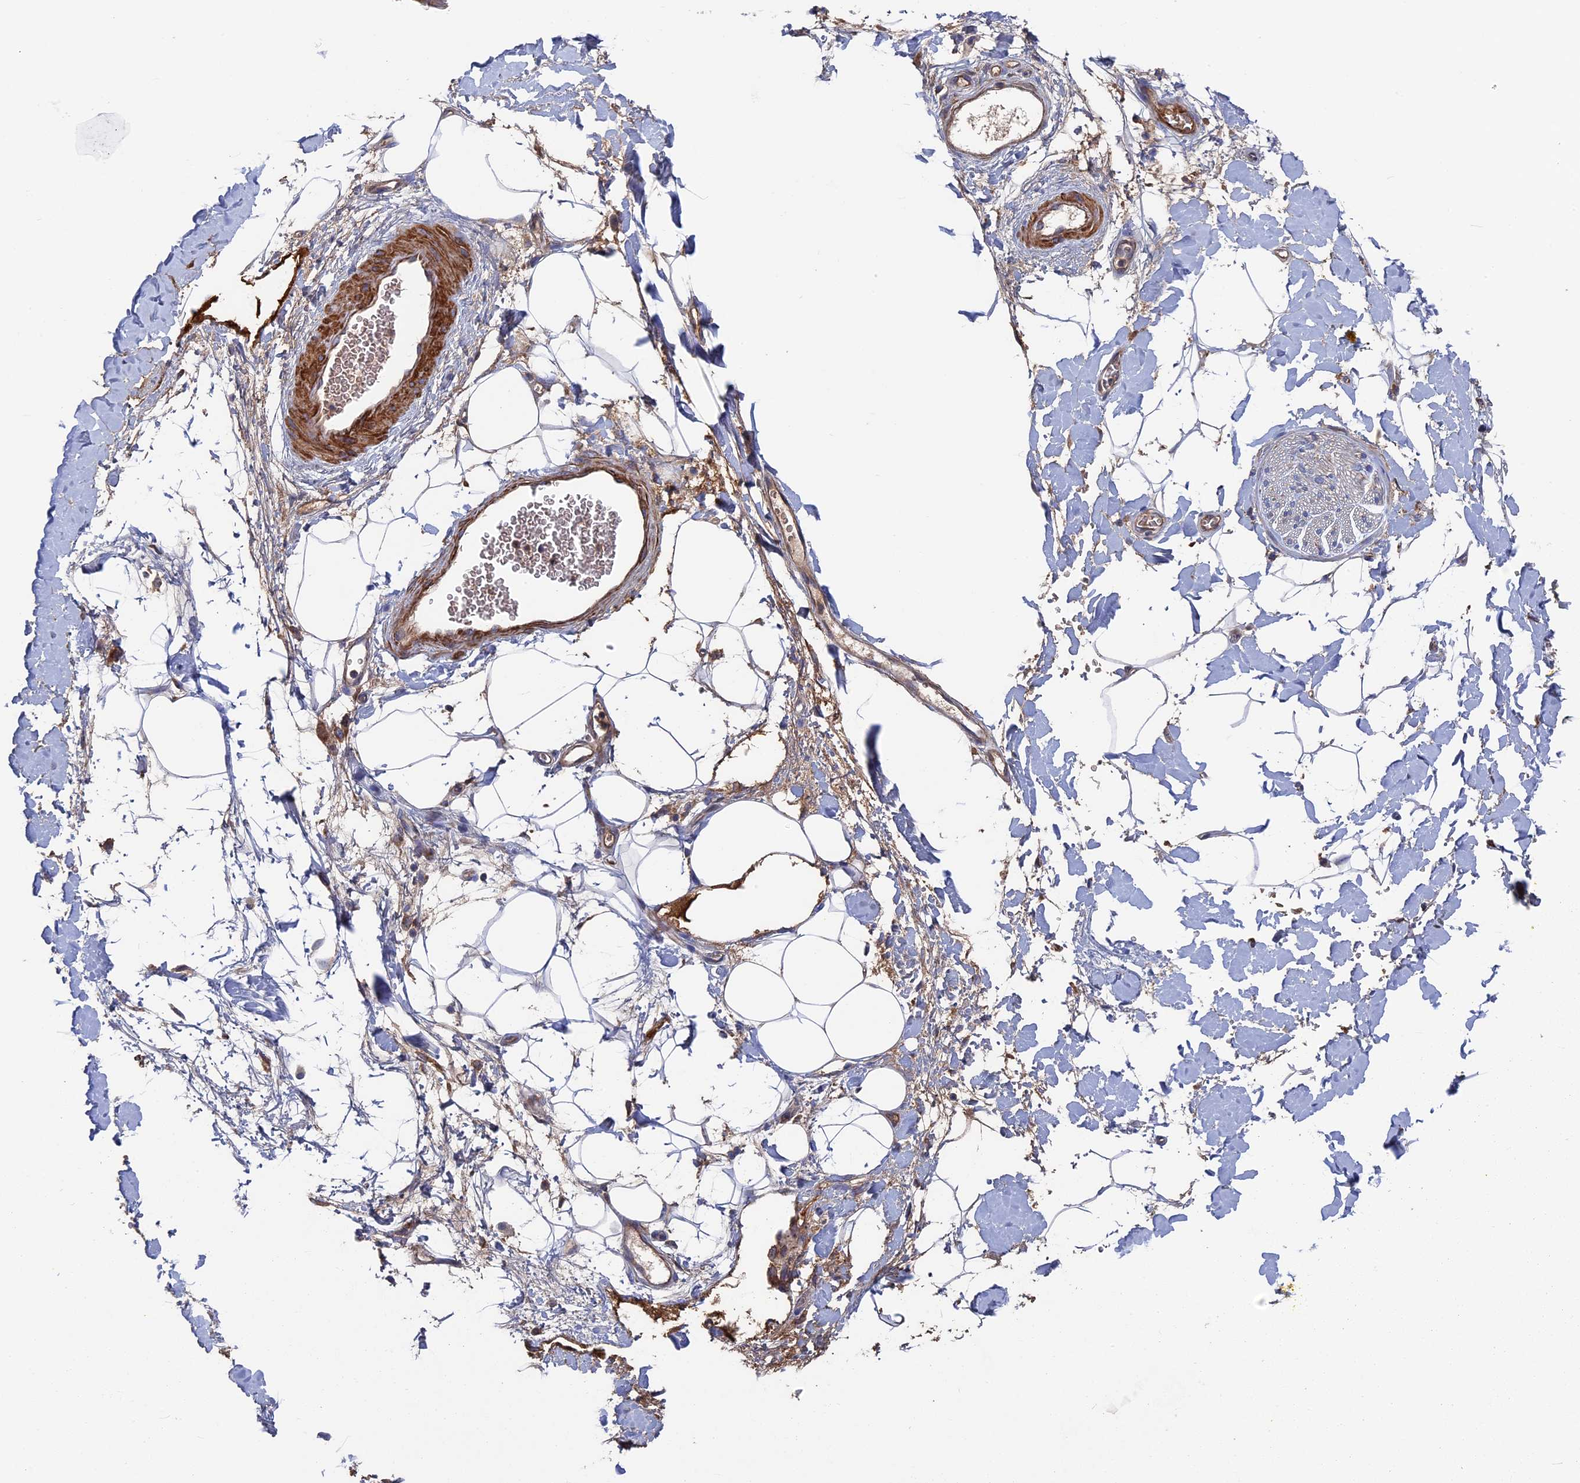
{"staining": {"intensity": "negative", "quantity": "none", "location": "none"}, "tissue": "adipose tissue", "cell_type": "Adipocytes", "image_type": "normal", "snomed": [{"axis": "morphology", "description": "Normal tissue, NOS"}, {"axis": "morphology", "description": "Adenocarcinoma, NOS"}, {"axis": "topography", "description": "Pancreas"}, {"axis": "topography", "description": "Peripheral nerve tissue"}], "caption": "There is no significant positivity in adipocytes of adipose tissue. (DAB (3,3'-diaminobenzidine) IHC visualized using brightfield microscopy, high magnification).", "gene": "DNAJC3", "patient": {"sex": "male", "age": 59}}